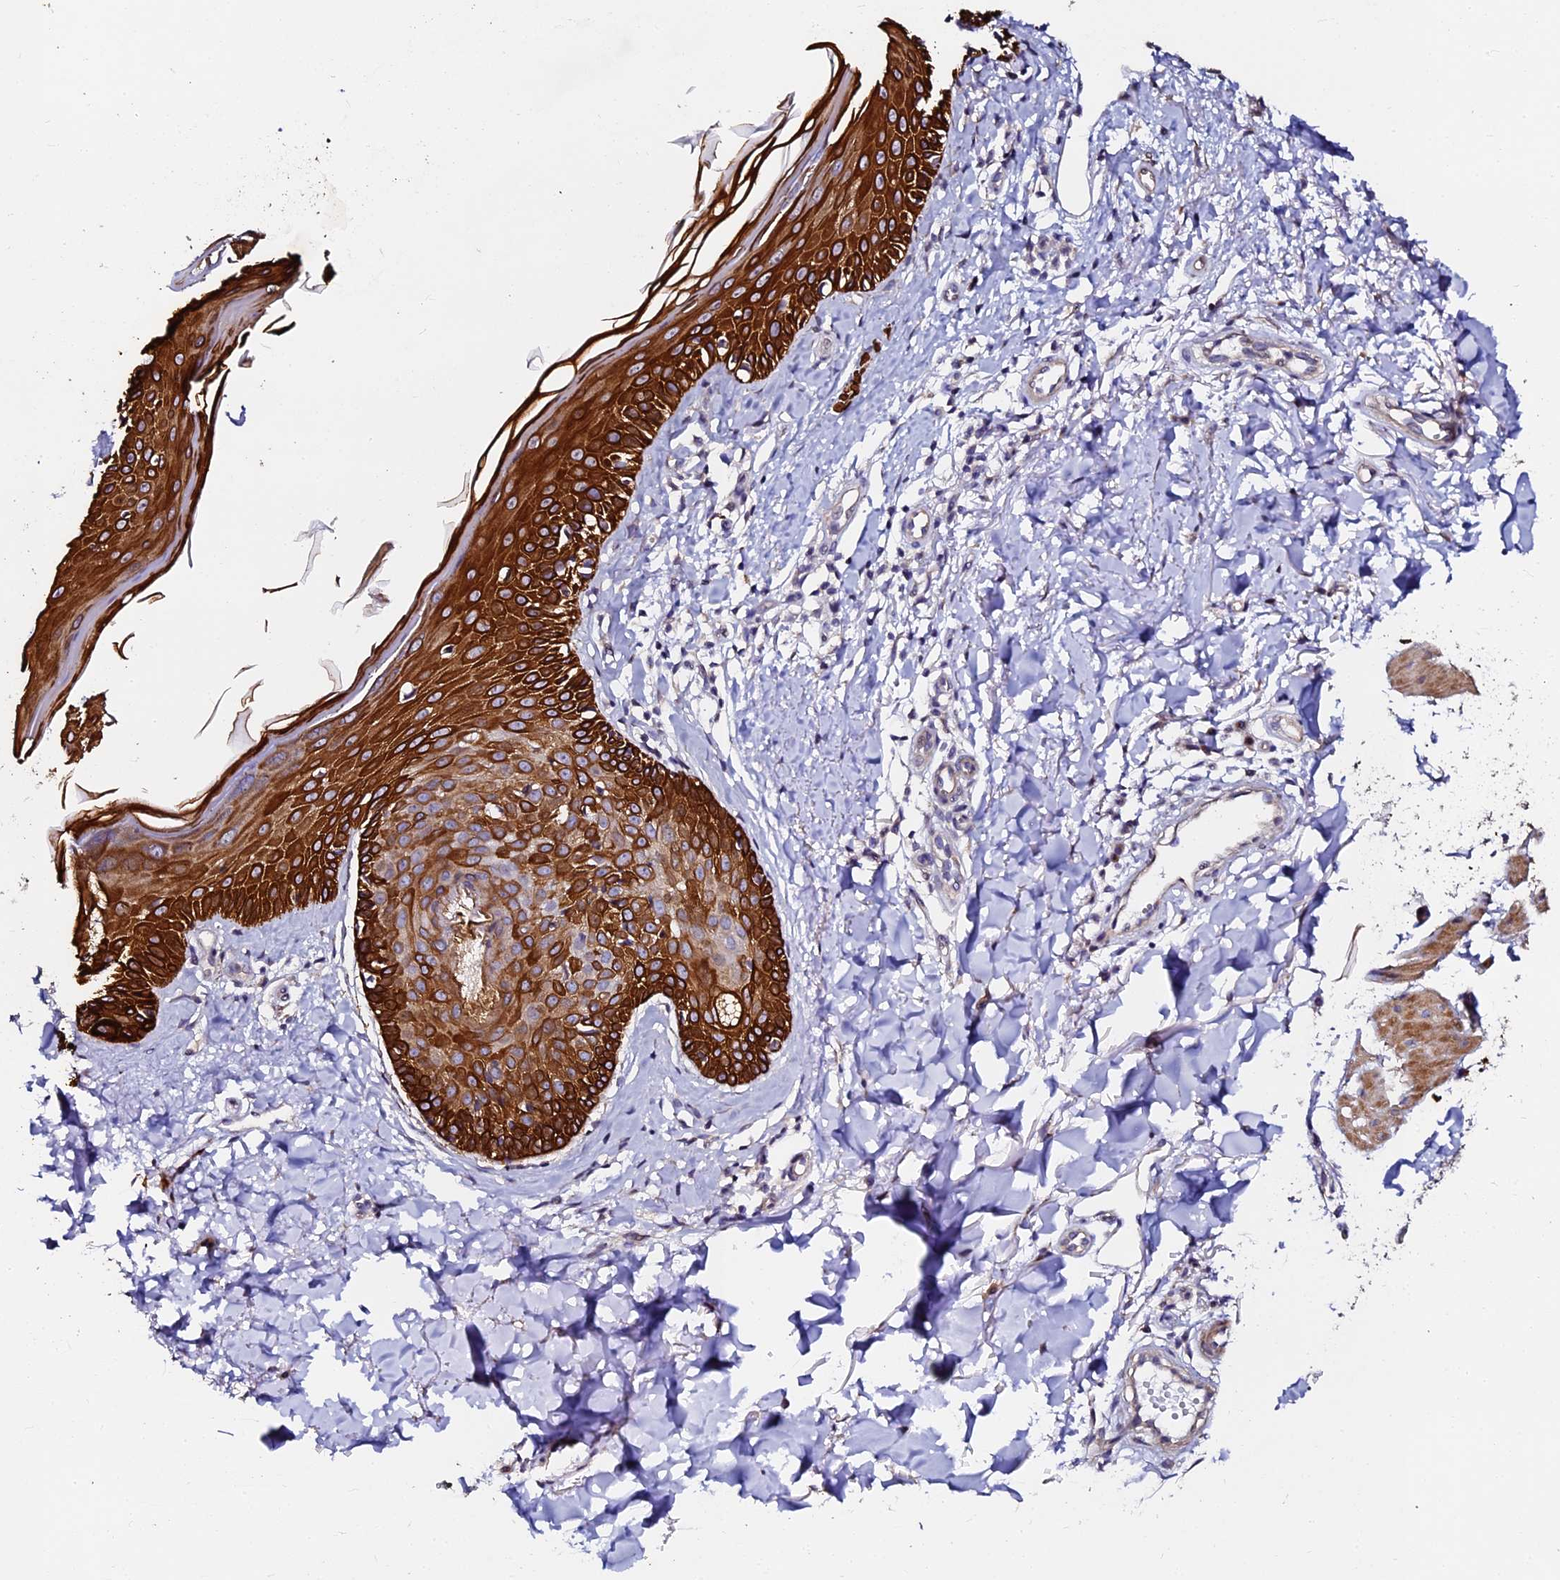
{"staining": {"intensity": "negative", "quantity": "none", "location": "none"}, "tissue": "skin", "cell_type": "Fibroblasts", "image_type": "normal", "snomed": [{"axis": "morphology", "description": "Normal tissue, NOS"}, {"axis": "topography", "description": "Skin"}], "caption": "The IHC photomicrograph has no significant staining in fibroblasts of skin. (Stains: DAB immunohistochemistry (IHC) with hematoxylin counter stain, Microscopy: brightfield microscopy at high magnification).", "gene": "GPN3", "patient": {"sex": "male", "age": 52}}